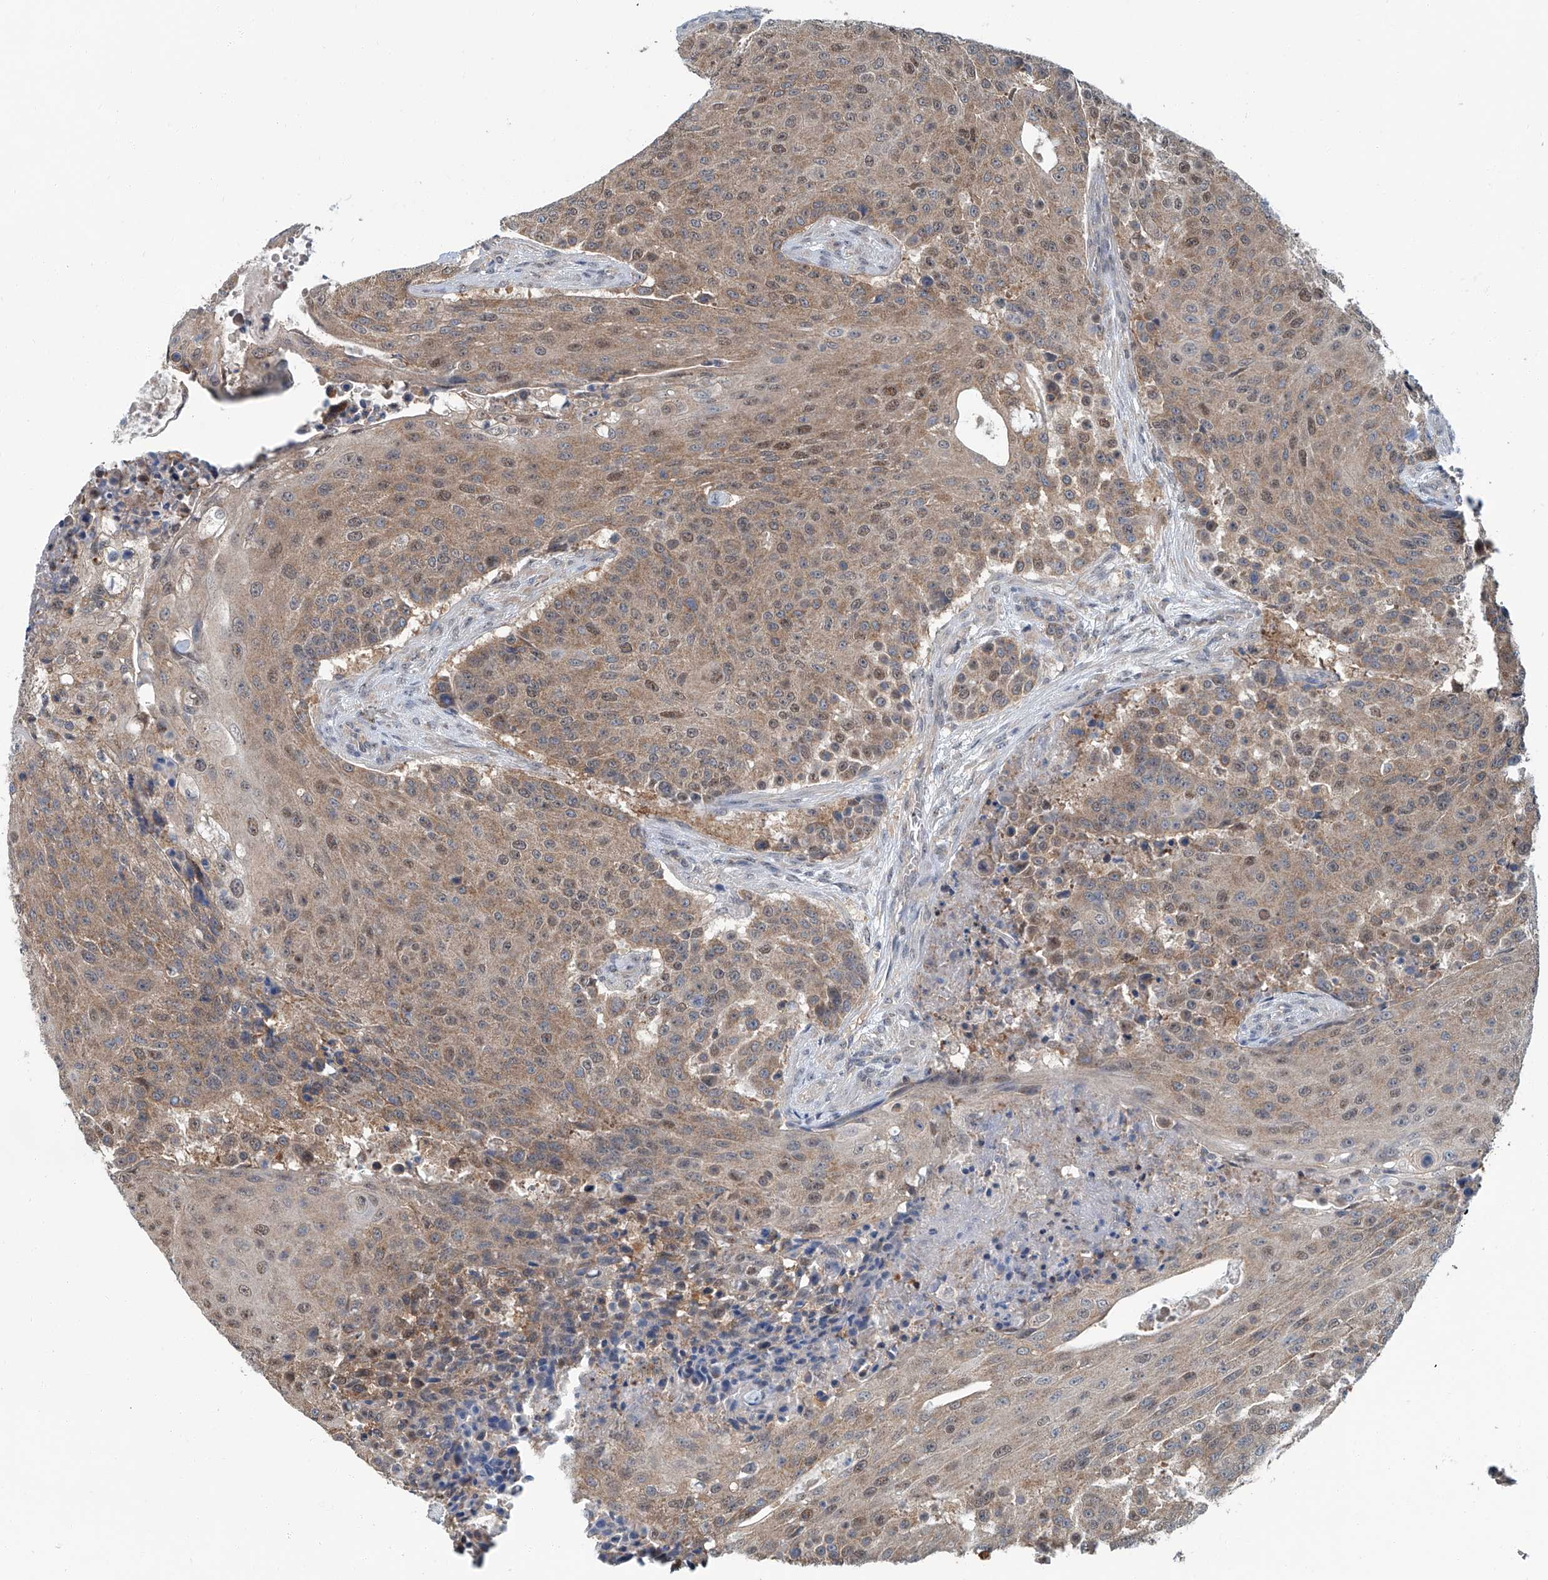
{"staining": {"intensity": "moderate", "quantity": ">75%", "location": "cytoplasmic/membranous,nuclear"}, "tissue": "urothelial cancer", "cell_type": "Tumor cells", "image_type": "cancer", "snomed": [{"axis": "morphology", "description": "Urothelial carcinoma, High grade"}, {"axis": "topography", "description": "Urinary bladder"}], "caption": "Urothelial cancer stained for a protein (brown) displays moderate cytoplasmic/membranous and nuclear positive expression in approximately >75% of tumor cells.", "gene": "CLK1", "patient": {"sex": "female", "age": 63}}